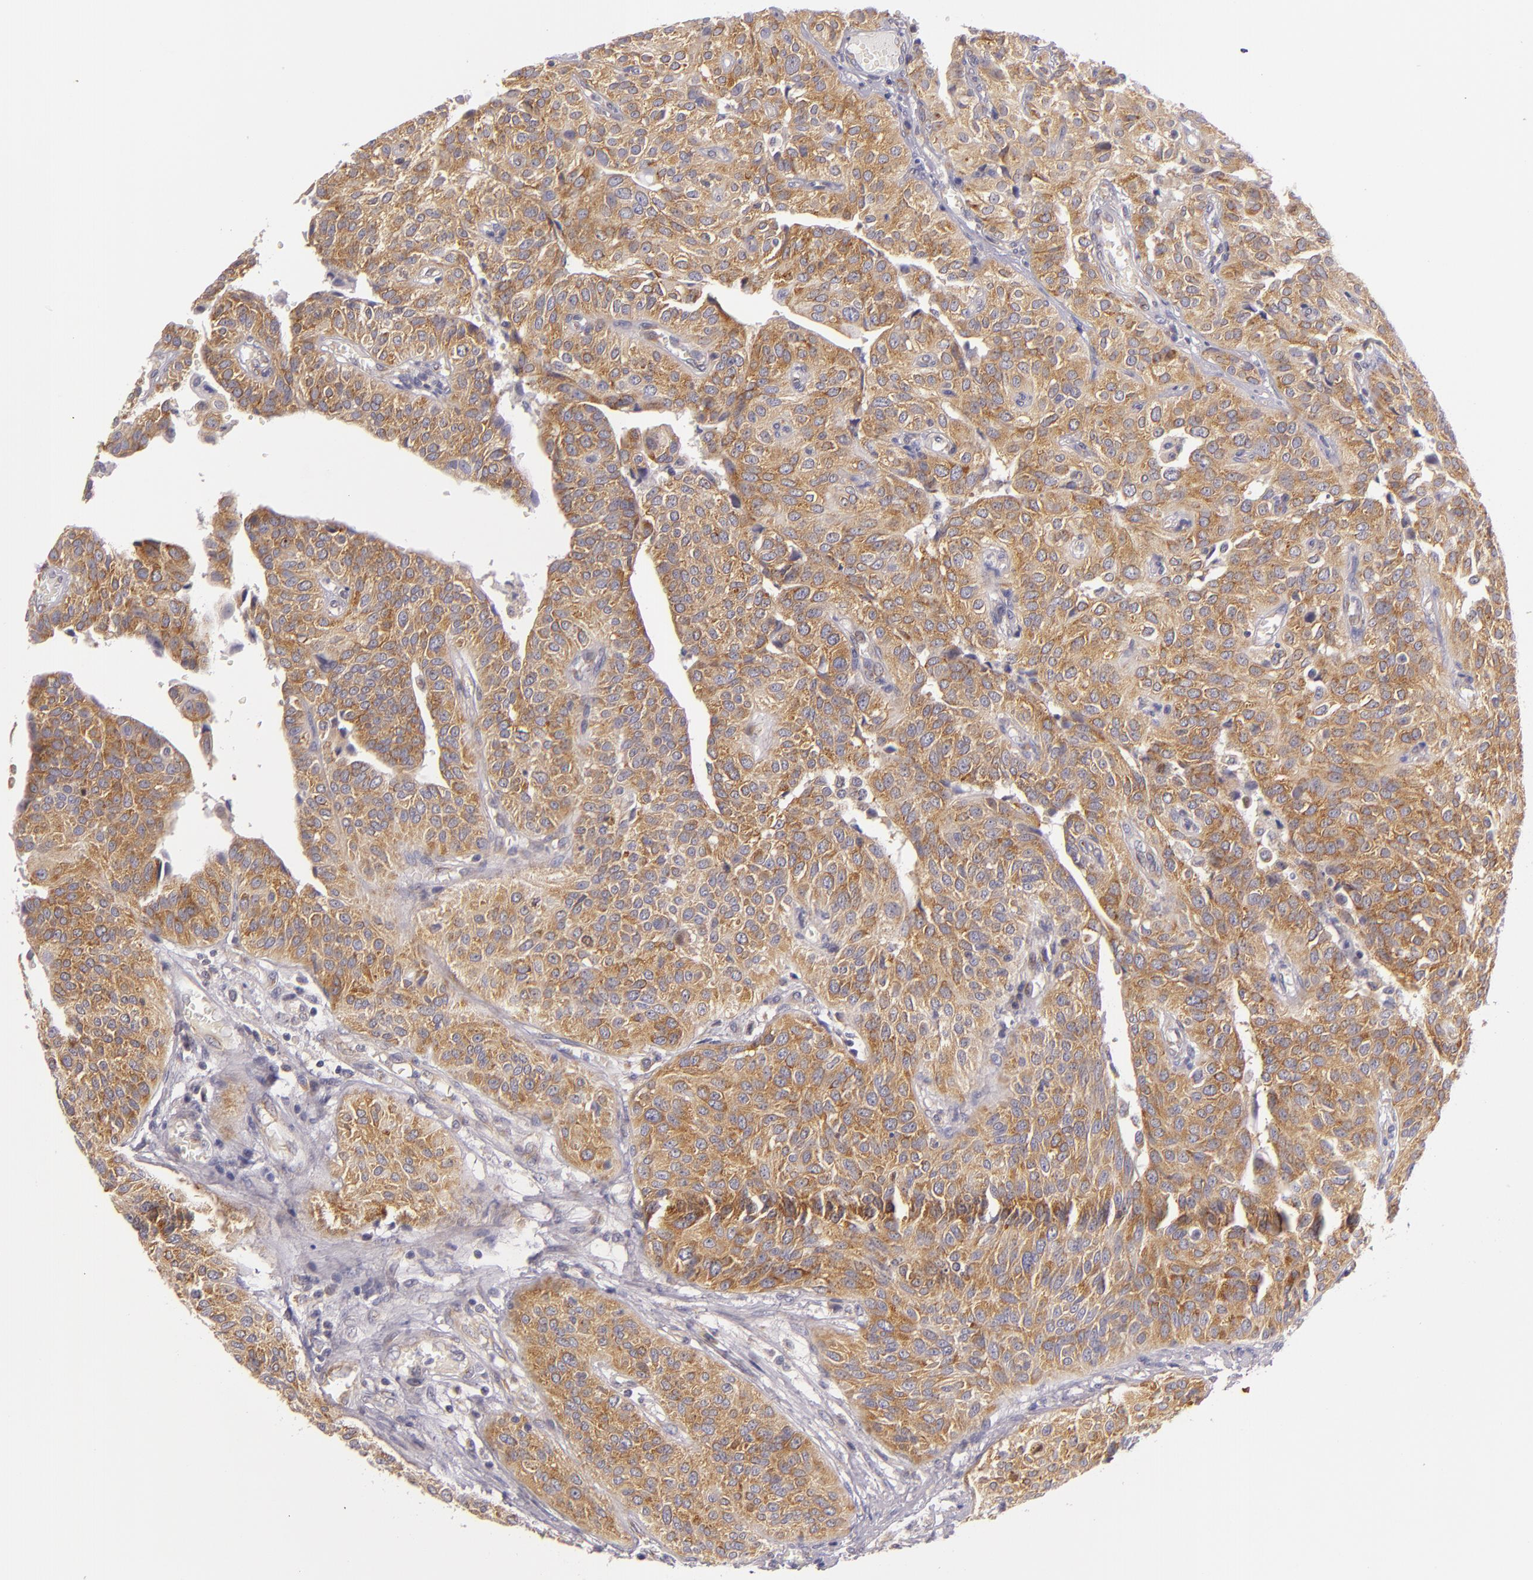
{"staining": {"intensity": "moderate", "quantity": "25%-75%", "location": "cytoplasmic/membranous"}, "tissue": "urothelial cancer", "cell_type": "Tumor cells", "image_type": "cancer", "snomed": [{"axis": "morphology", "description": "Urothelial carcinoma, High grade"}, {"axis": "topography", "description": "Urinary bladder"}], "caption": "Immunohistochemical staining of human urothelial carcinoma (high-grade) demonstrates moderate cytoplasmic/membranous protein expression in about 25%-75% of tumor cells.", "gene": "UPF3B", "patient": {"sex": "male", "age": 56}}